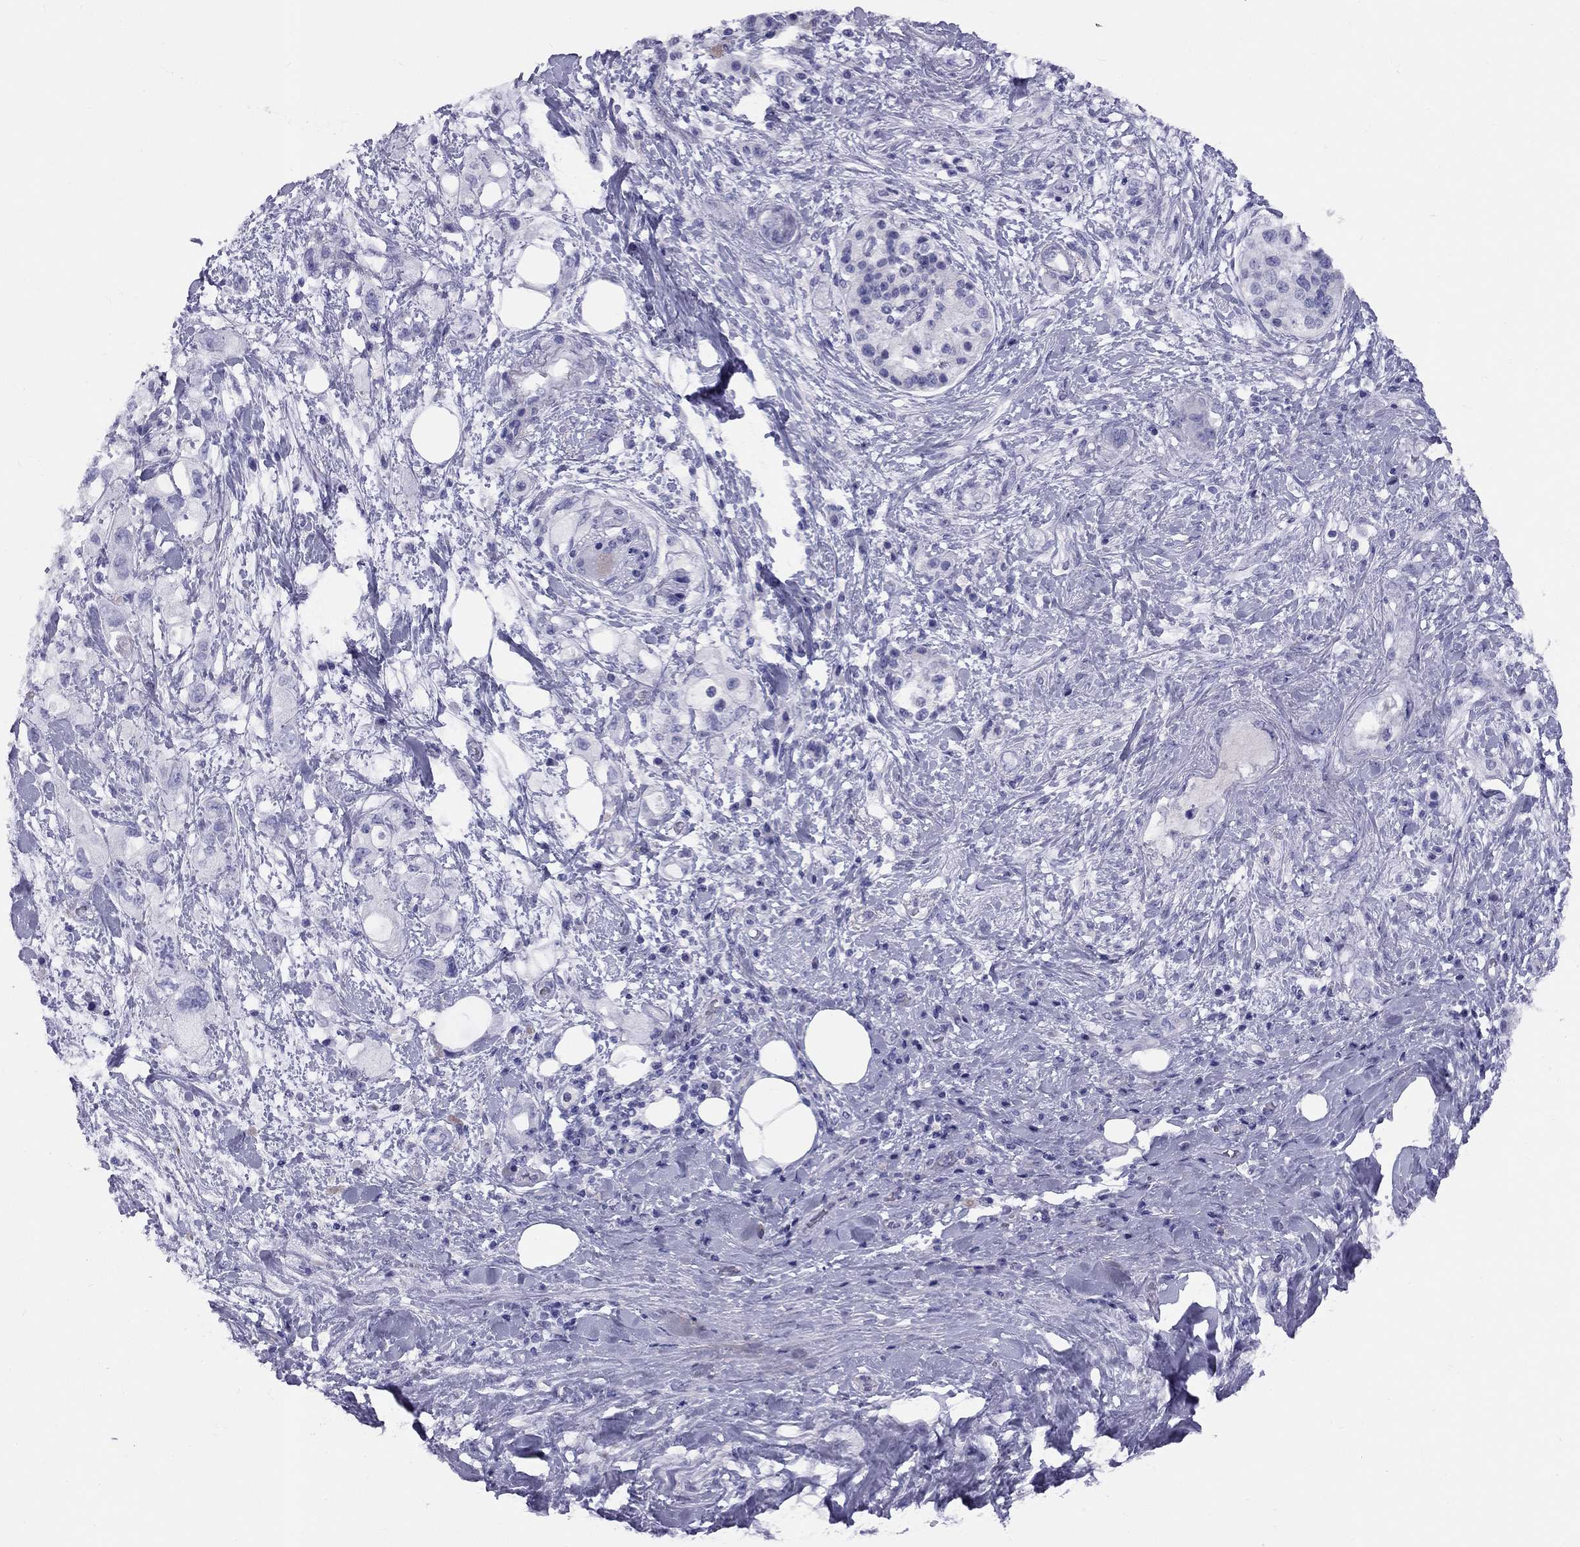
{"staining": {"intensity": "negative", "quantity": "none", "location": "none"}, "tissue": "pancreatic cancer", "cell_type": "Tumor cells", "image_type": "cancer", "snomed": [{"axis": "morphology", "description": "Adenocarcinoma, NOS"}, {"axis": "topography", "description": "Pancreas"}], "caption": "Tumor cells show no significant staining in pancreatic cancer.", "gene": "FSCN3", "patient": {"sex": "female", "age": 56}}